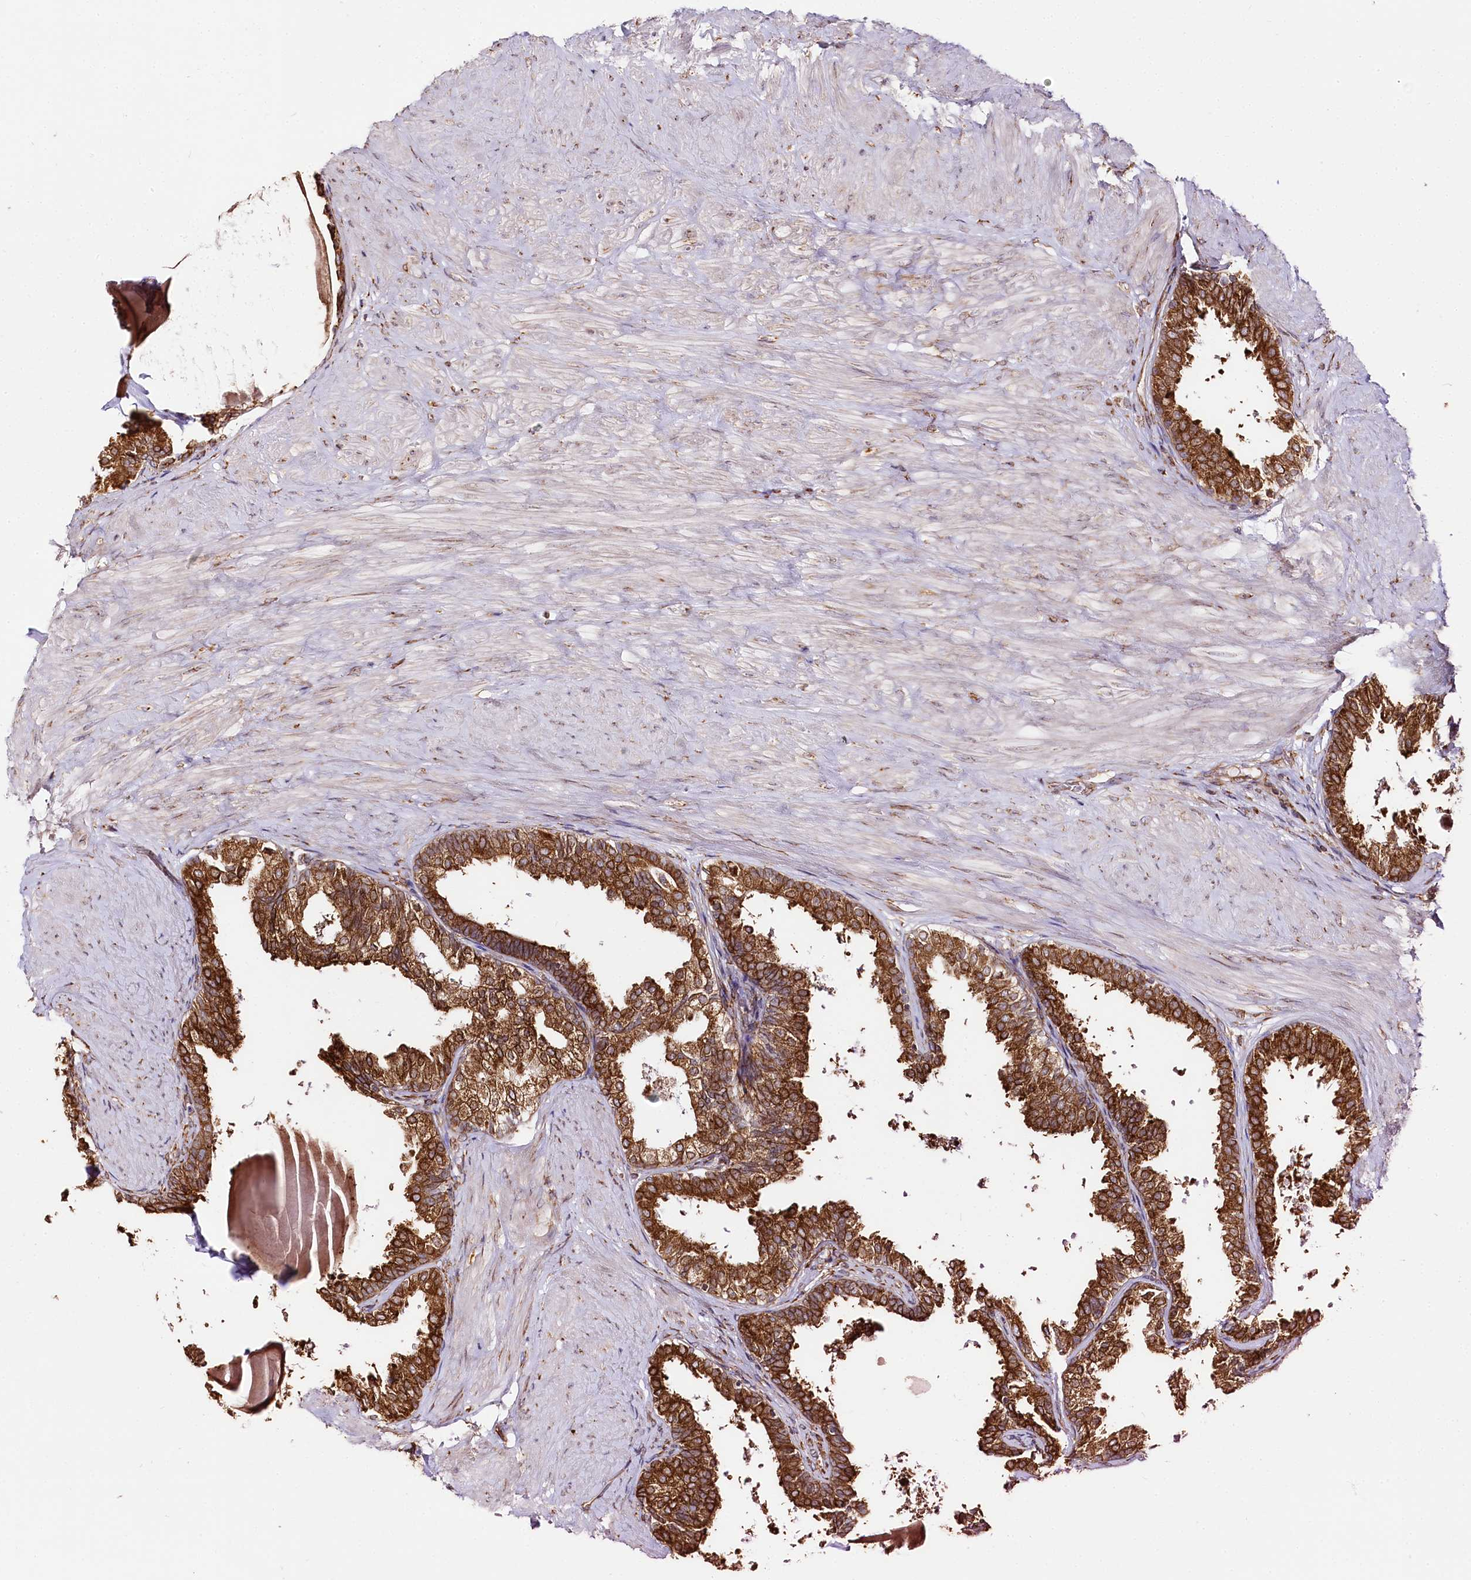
{"staining": {"intensity": "strong", "quantity": ">75%", "location": "cytoplasmic/membranous"}, "tissue": "prostate", "cell_type": "Glandular cells", "image_type": "normal", "snomed": [{"axis": "morphology", "description": "Normal tissue, NOS"}, {"axis": "topography", "description": "Prostate"}], "caption": "This image reveals immunohistochemistry staining of benign prostate, with high strong cytoplasmic/membranous positivity in about >75% of glandular cells.", "gene": "CNPY2", "patient": {"sex": "male", "age": 48}}